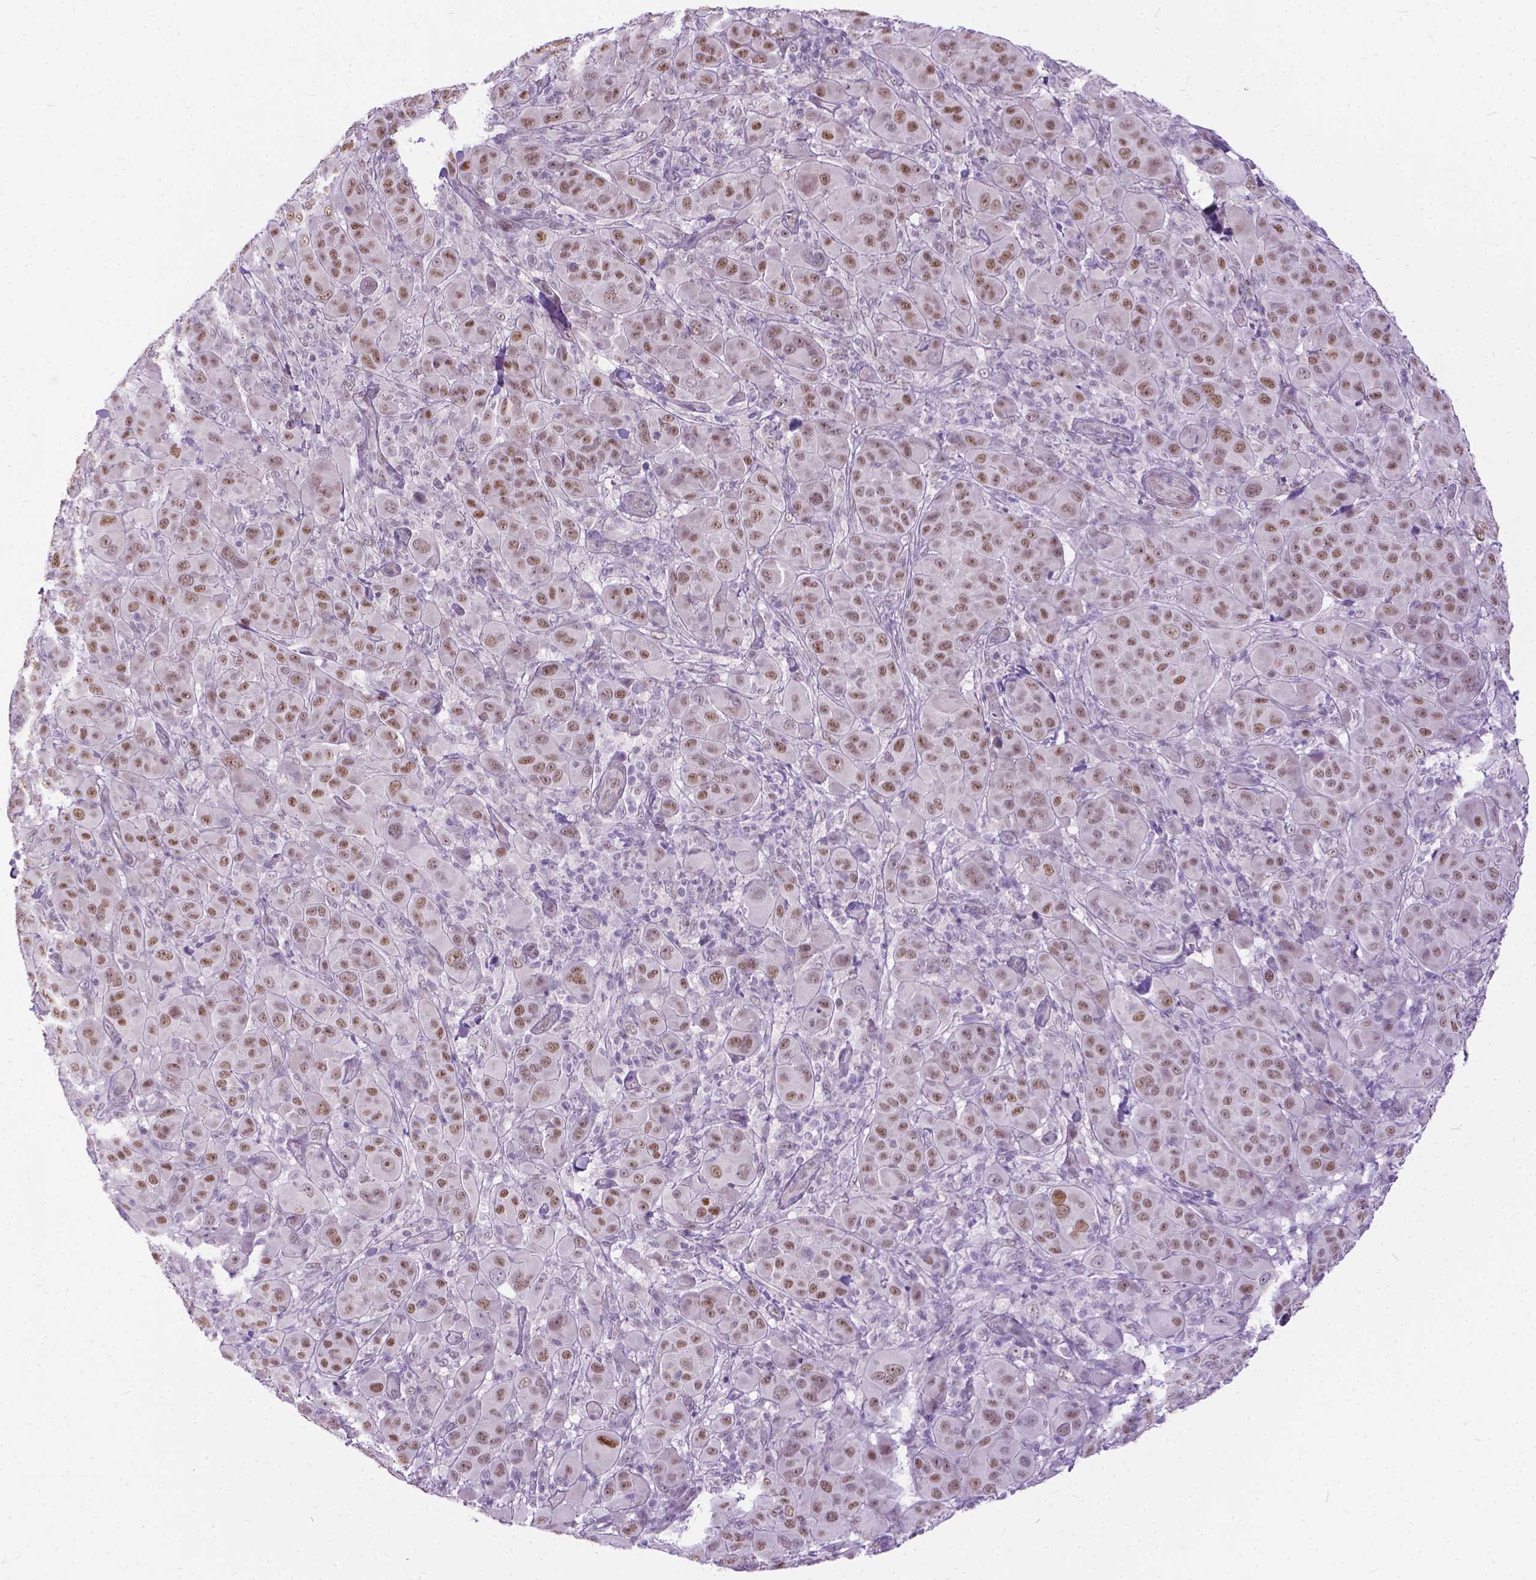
{"staining": {"intensity": "moderate", "quantity": ">75%", "location": "nuclear"}, "tissue": "melanoma", "cell_type": "Tumor cells", "image_type": "cancer", "snomed": [{"axis": "morphology", "description": "Malignant melanoma, NOS"}, {"axis": "topography", "description": "Skin"}], "caption": "Melanoma tissue reveals moderate nuclear positivity in about >75% of tumor cells The protein is stained brown, and the nuclei are stained in blue (DAB IHC with brightfield microscopy, high magnification).", "gene": "APCDD1L", "patient": {"sex": "female", "age": 87}}